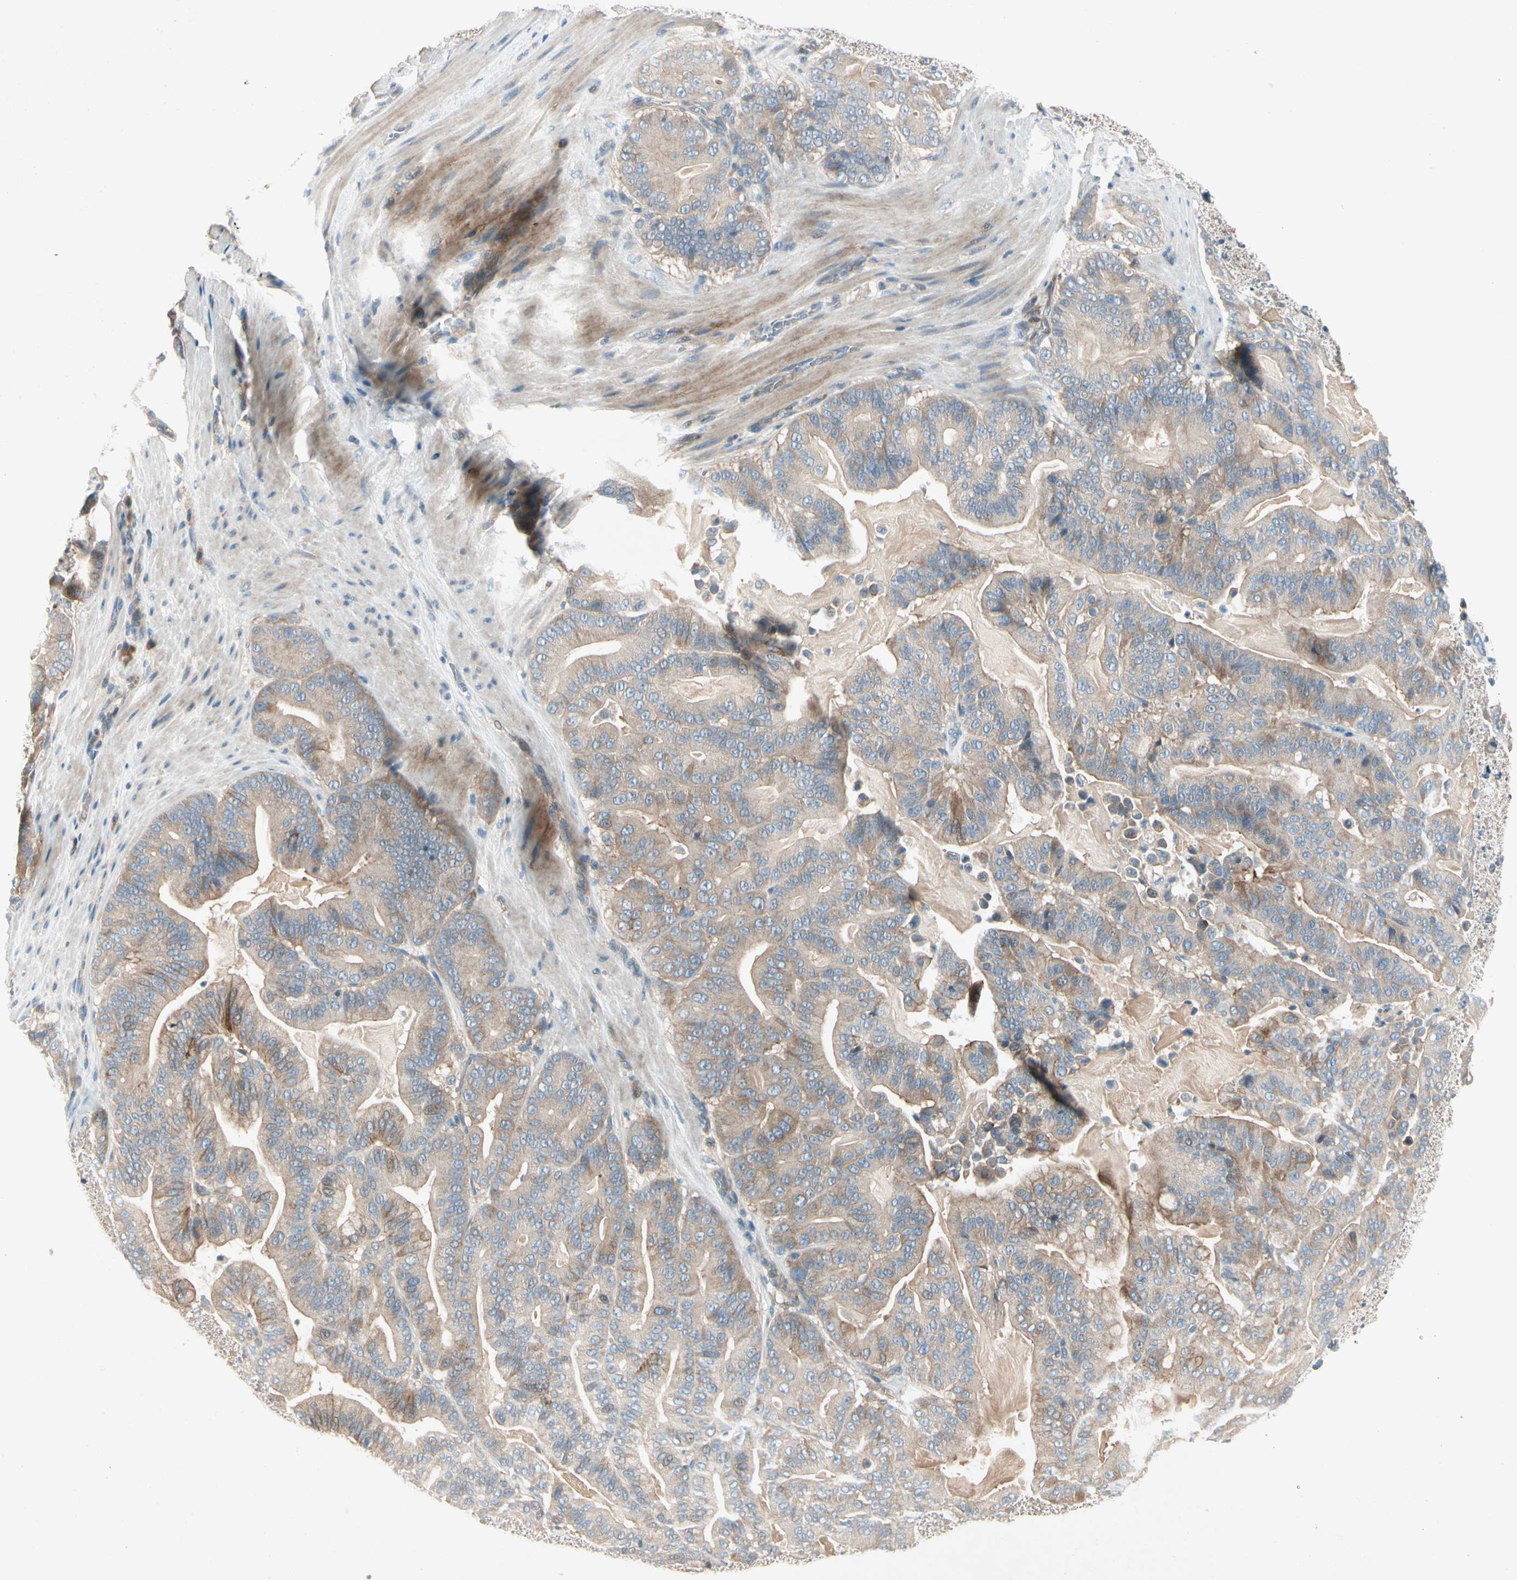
{"staining": {"intensity": "weak", "quantity": ">75%", "location": "cytoplasmic/membranous"}, "tissue": "pancreatic cancer", "cell_type": "Tumor cells", "image_type": "cancer", "snomed": [{"axis": "morphology", "description": "Adenocarcinoma, NOS"}, {"axis": "topography", "description": "Pancreas"}], "caption": "There is low levels of weak cytoplasmic/membranous positivity in tumor cells of pancreatic adenocarcinoma, as demonstrated by immunohistochemical staining (brown color).", "gene": "IL1R1", "patient": {"sex": "male", "age": 63}}